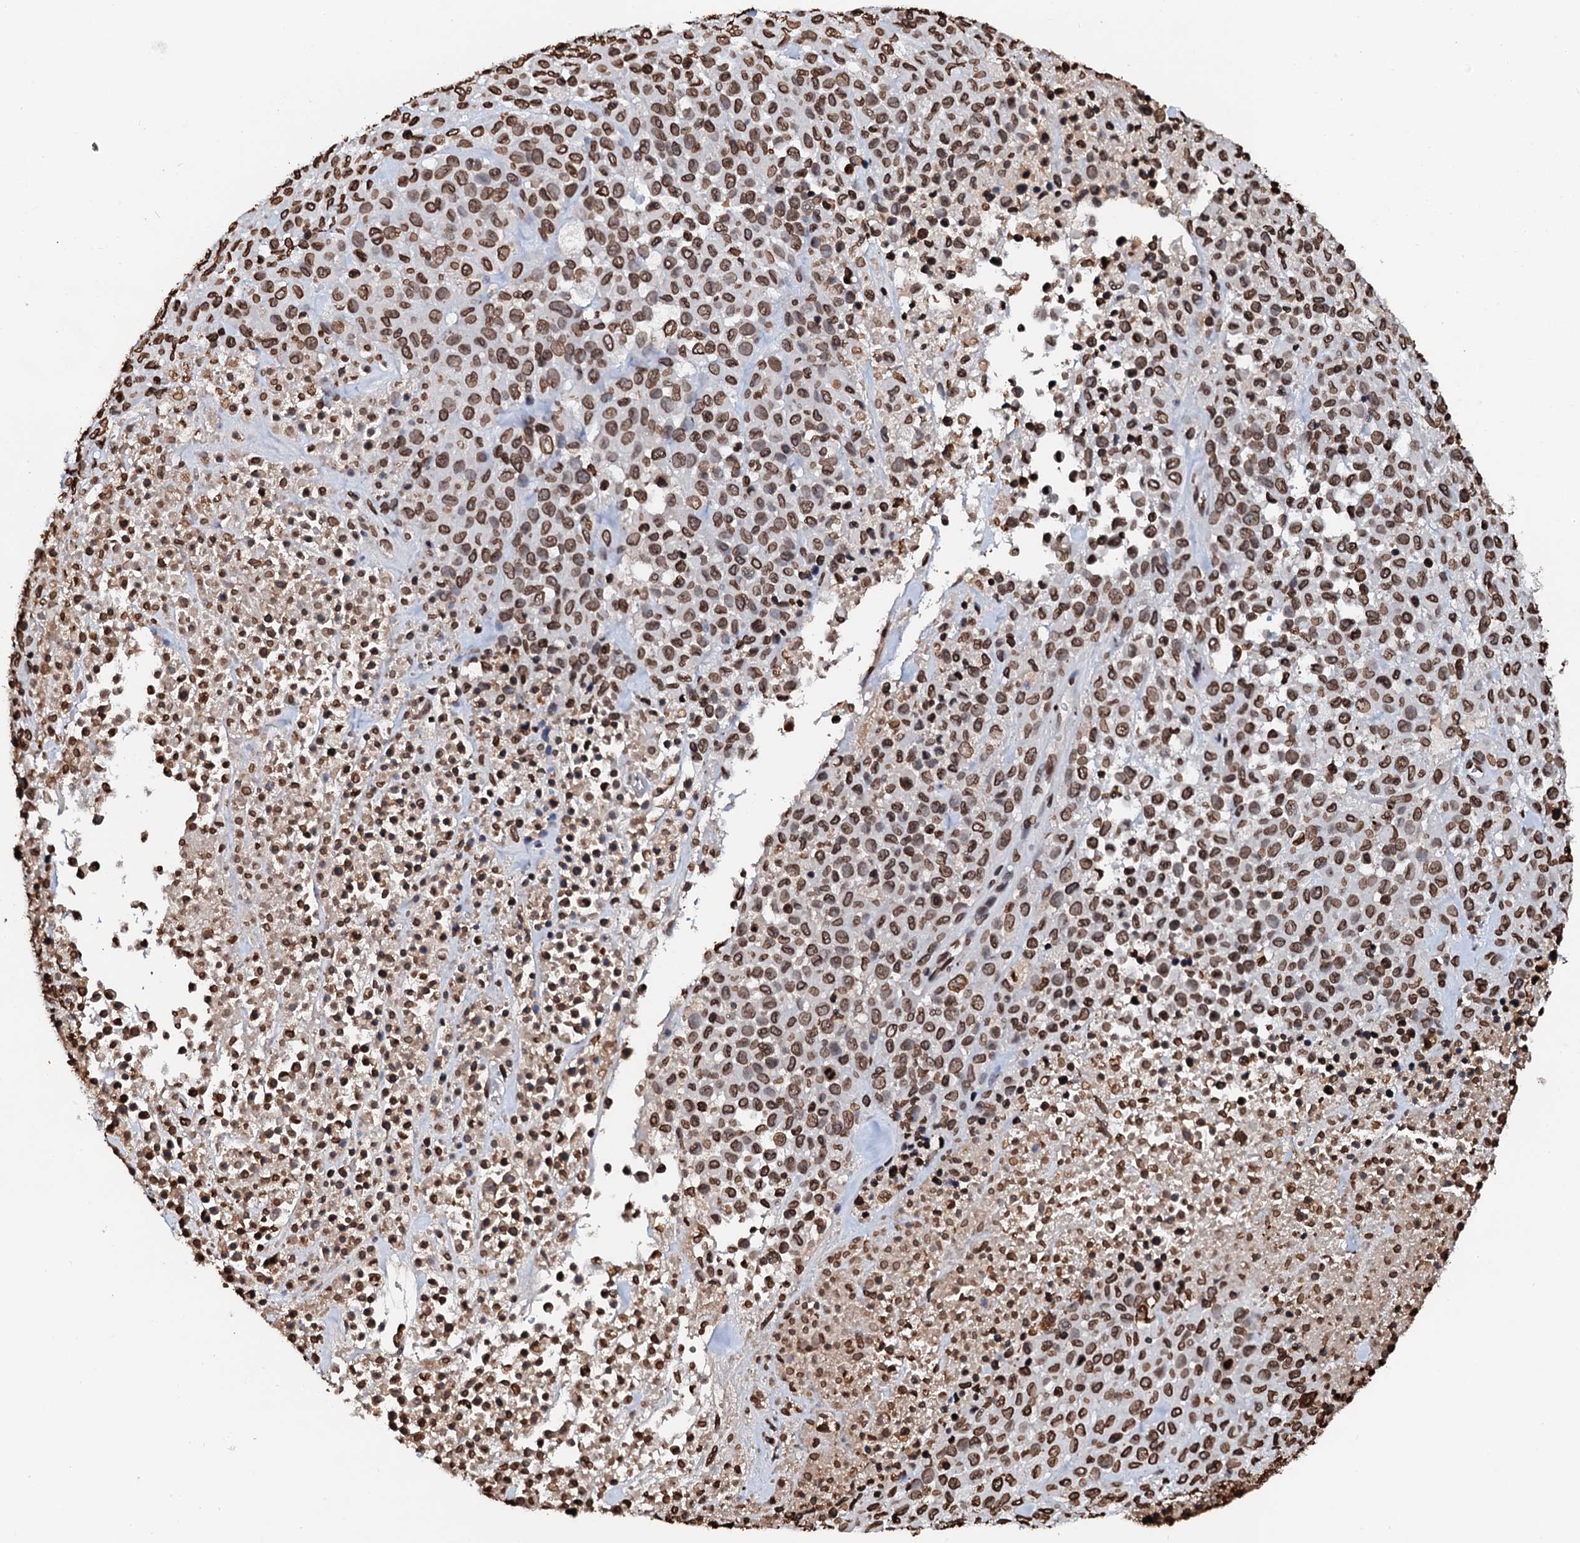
{"staining": {"intensity": "moderate", "quantity": ">75%", "location": "nuclear"}, "tissue": "melanoma", "cell_type": "Tumor cells", "image_type": "cancer", "snomed": [{"axis": "morphology", "description": "Malignant melanoma, Metastatic site"}, {"axis": "topography", "description": "Skin"}], "caption": "Immunohistochemistry histopathology image of melanoma stained for a protein (brown), which exhibits medium levels of moderate nuclear staining in about >75% of tumor cells.", "gene": "KATNAL2", "patient": {"sex": "female", "age": 81}}